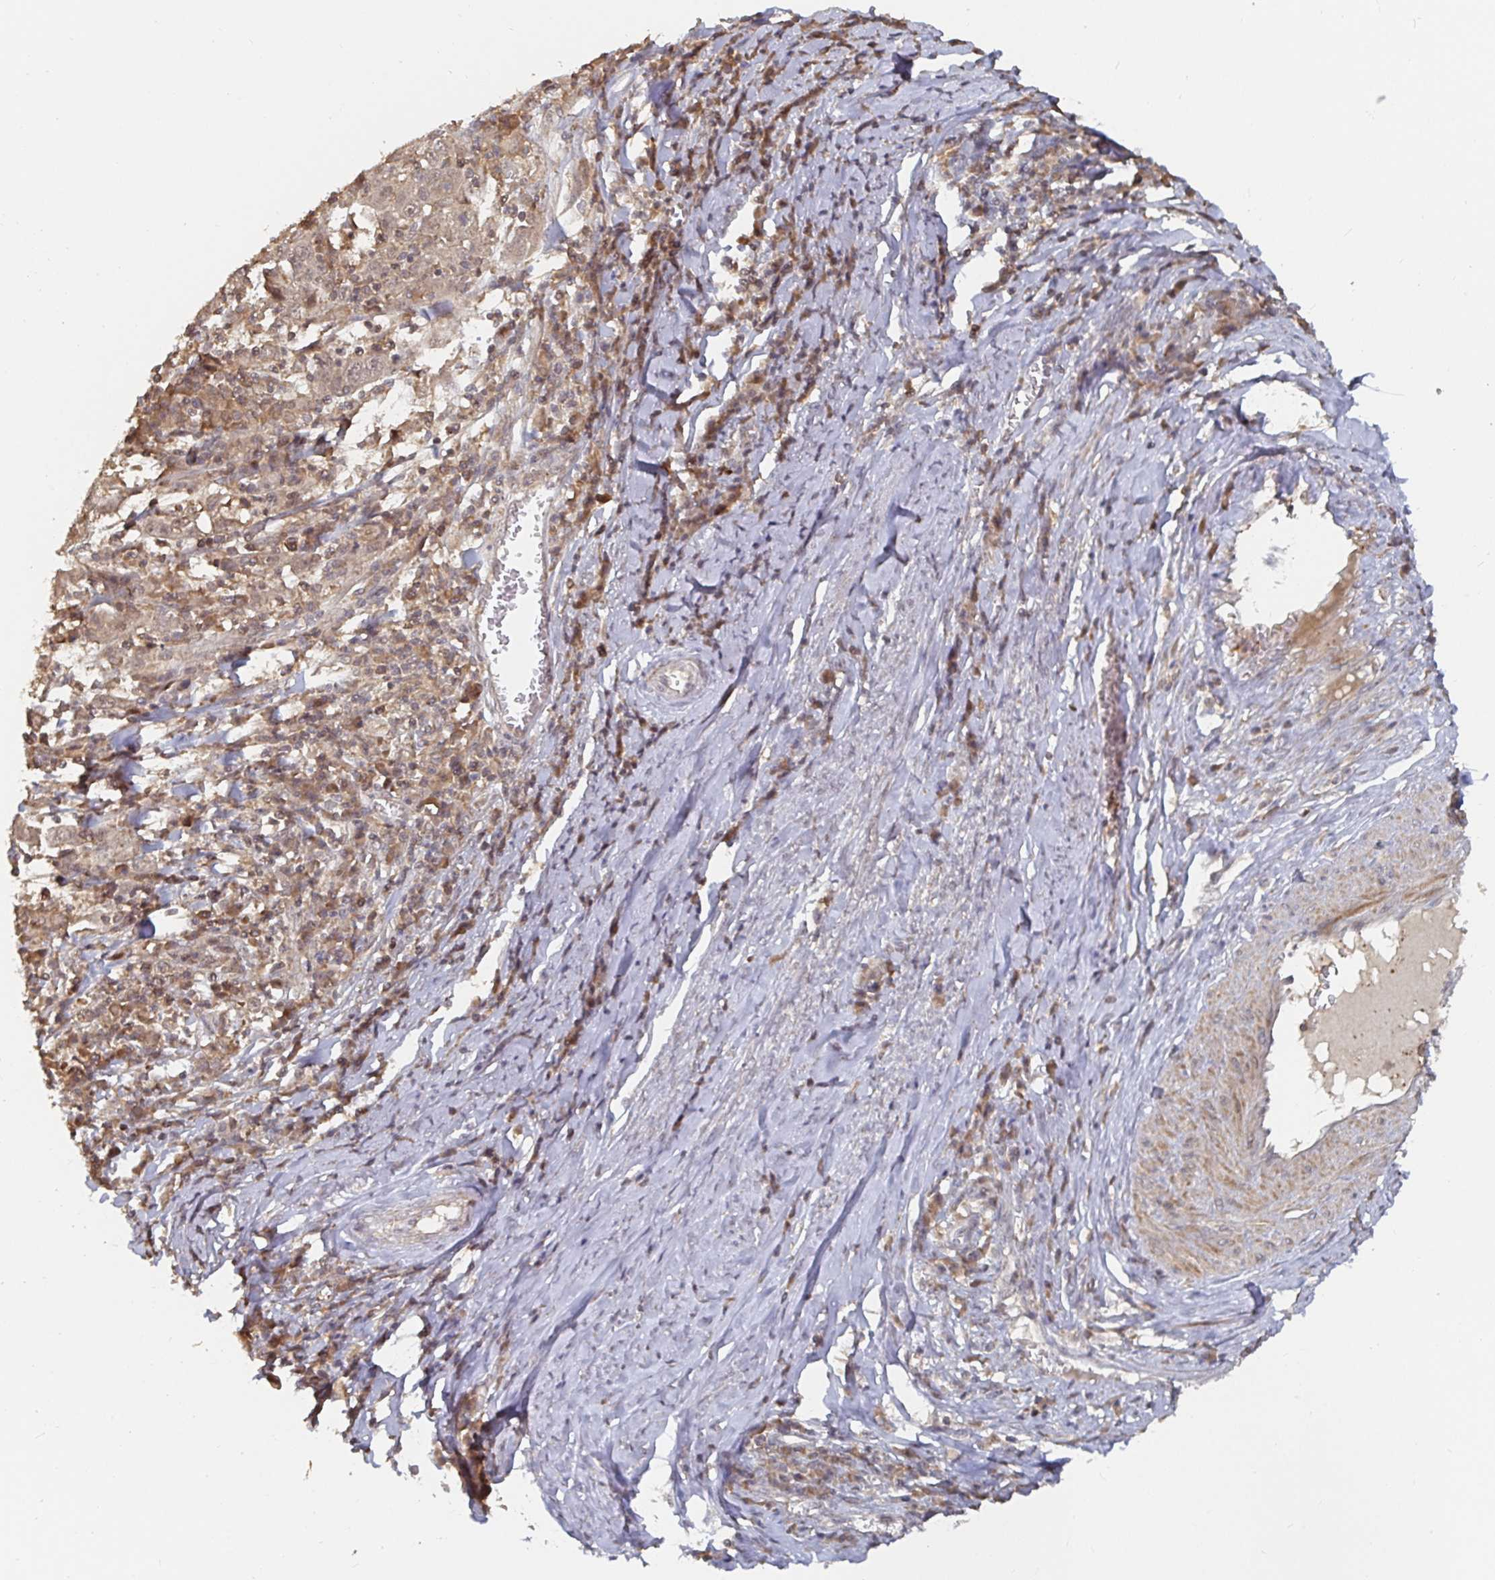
{"staining": {"intensity": "weak", "quantity": "25%-75%", "location": "cytoplasmic/membranous"}, "tissue": "cervical cancer", "cell_type": "Tumor cells", "image_type": "cancer", "snomed": [{"axis": "morphology", "description": "Squamous cell carcinoma, NOS"}, {"axis": "topography", "description": "Cervix"}], "caption": "Protein expression analysis of cervical cancer shows weak cytoplasmic/membranous staining in about 25%-75% of tumor cells. The staining was performed using DAB, with brown indicating positive protein expression. Nuclei are stained blue with hematoxylin.", "gene": "LRP5", "patient": {"sex": "female", "age": 46}}